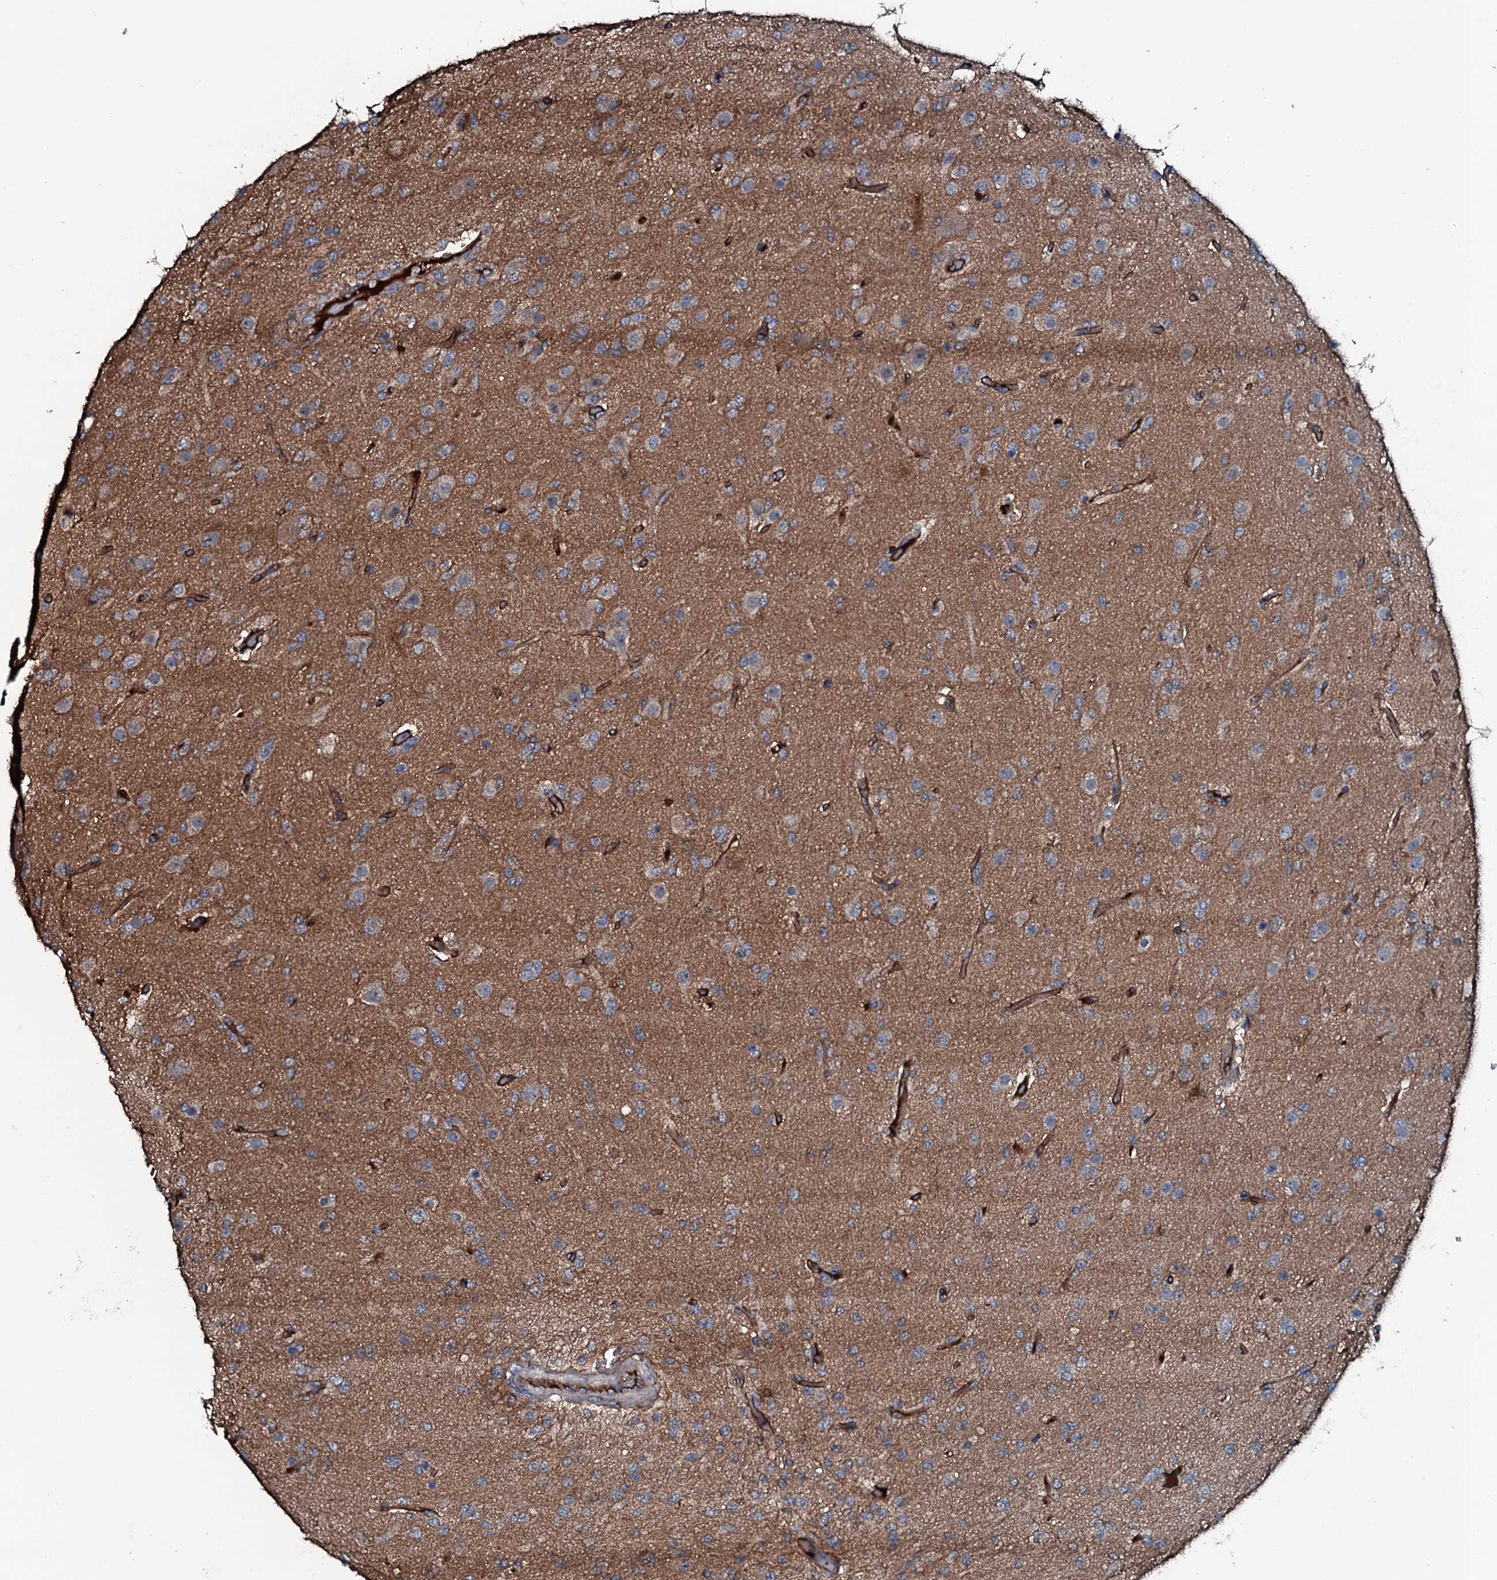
{"staining": {"intensity": "negative", "quantity": "none", "location": "none"}, "tissue": "glioma", "cell_type": "Tumor cells", "image_type": "cancer", "snomed": [{"axis": "morphology", "description": "Glioma, malignant, High grade"}, {"axis": "topography", "description": "Brain"}], "caption": "DAB immunohistochemical staining of human high-grade glioma (malignant) demonstrates no significant expression in tumor cells. (DAB (3,3'-diaminobenzidine) immunohistochemistry (IHC) with hematoxylin counter stain).", "gene": "TRIM7", "patient": {"sex": "female", "age": 74}}